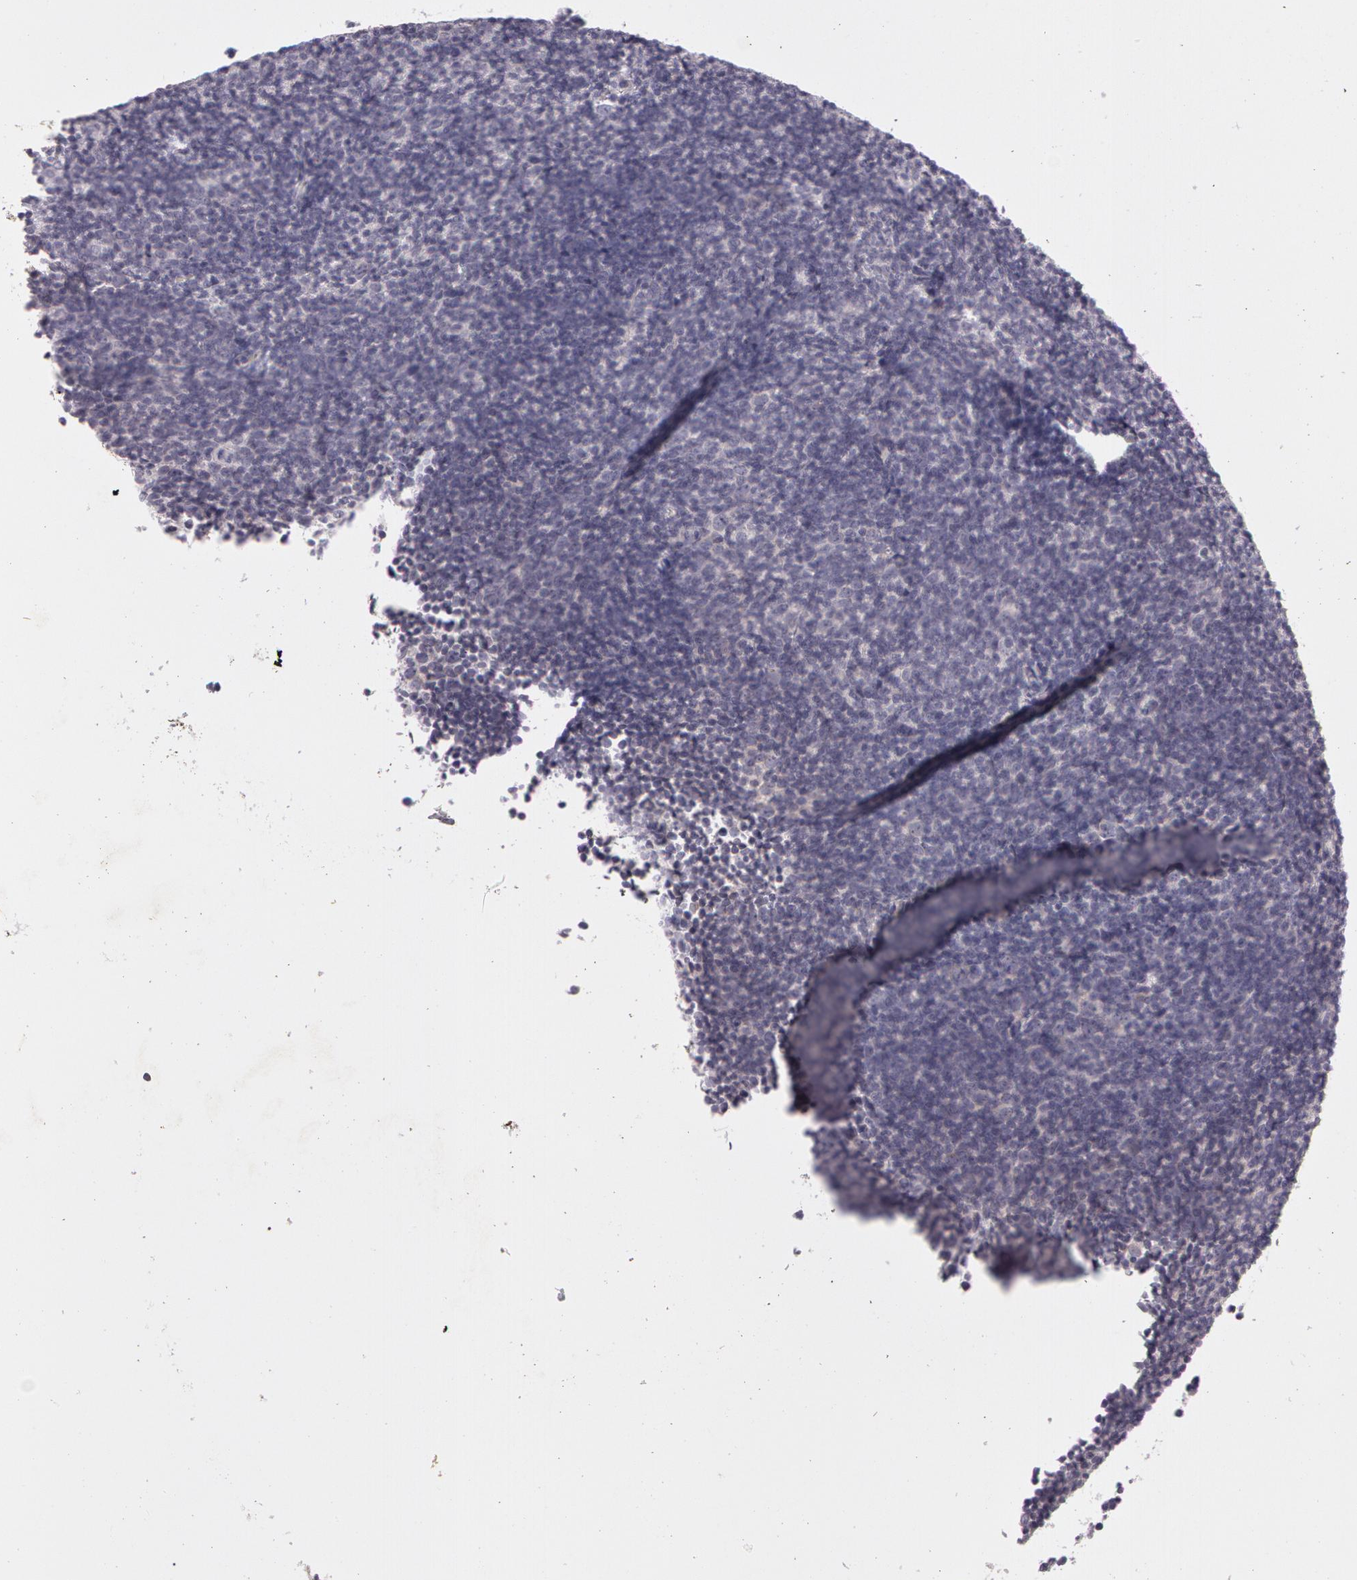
{"staining": {"intensity": "weak", "quantity": "<25%", "location": "cytoplasmic/membranous"}, "tissue": "lymphoma", "cell_type": "Tumor cells", "image_type": "cancer", "snomed": [{"axis": "morphology", "description": "Malignant lymphoma, non-Hodgkin's type, Low grade"}, {"axis": "topography", "description": "Lymph node"}], "caption": "Immunohistochemical staining of human malignant lymphoma, non-Hodgkin's type (low-grade) exhibits no significant staining in tumor cells. (Stains: DAB (3,3'-diaminobenzidine) IHC with hematoxylin counter stain, Microscopy: brightfield microscopy at high magnification).", "gene": "MXRA5", "patient": {"sex": "male", "age": 49}}